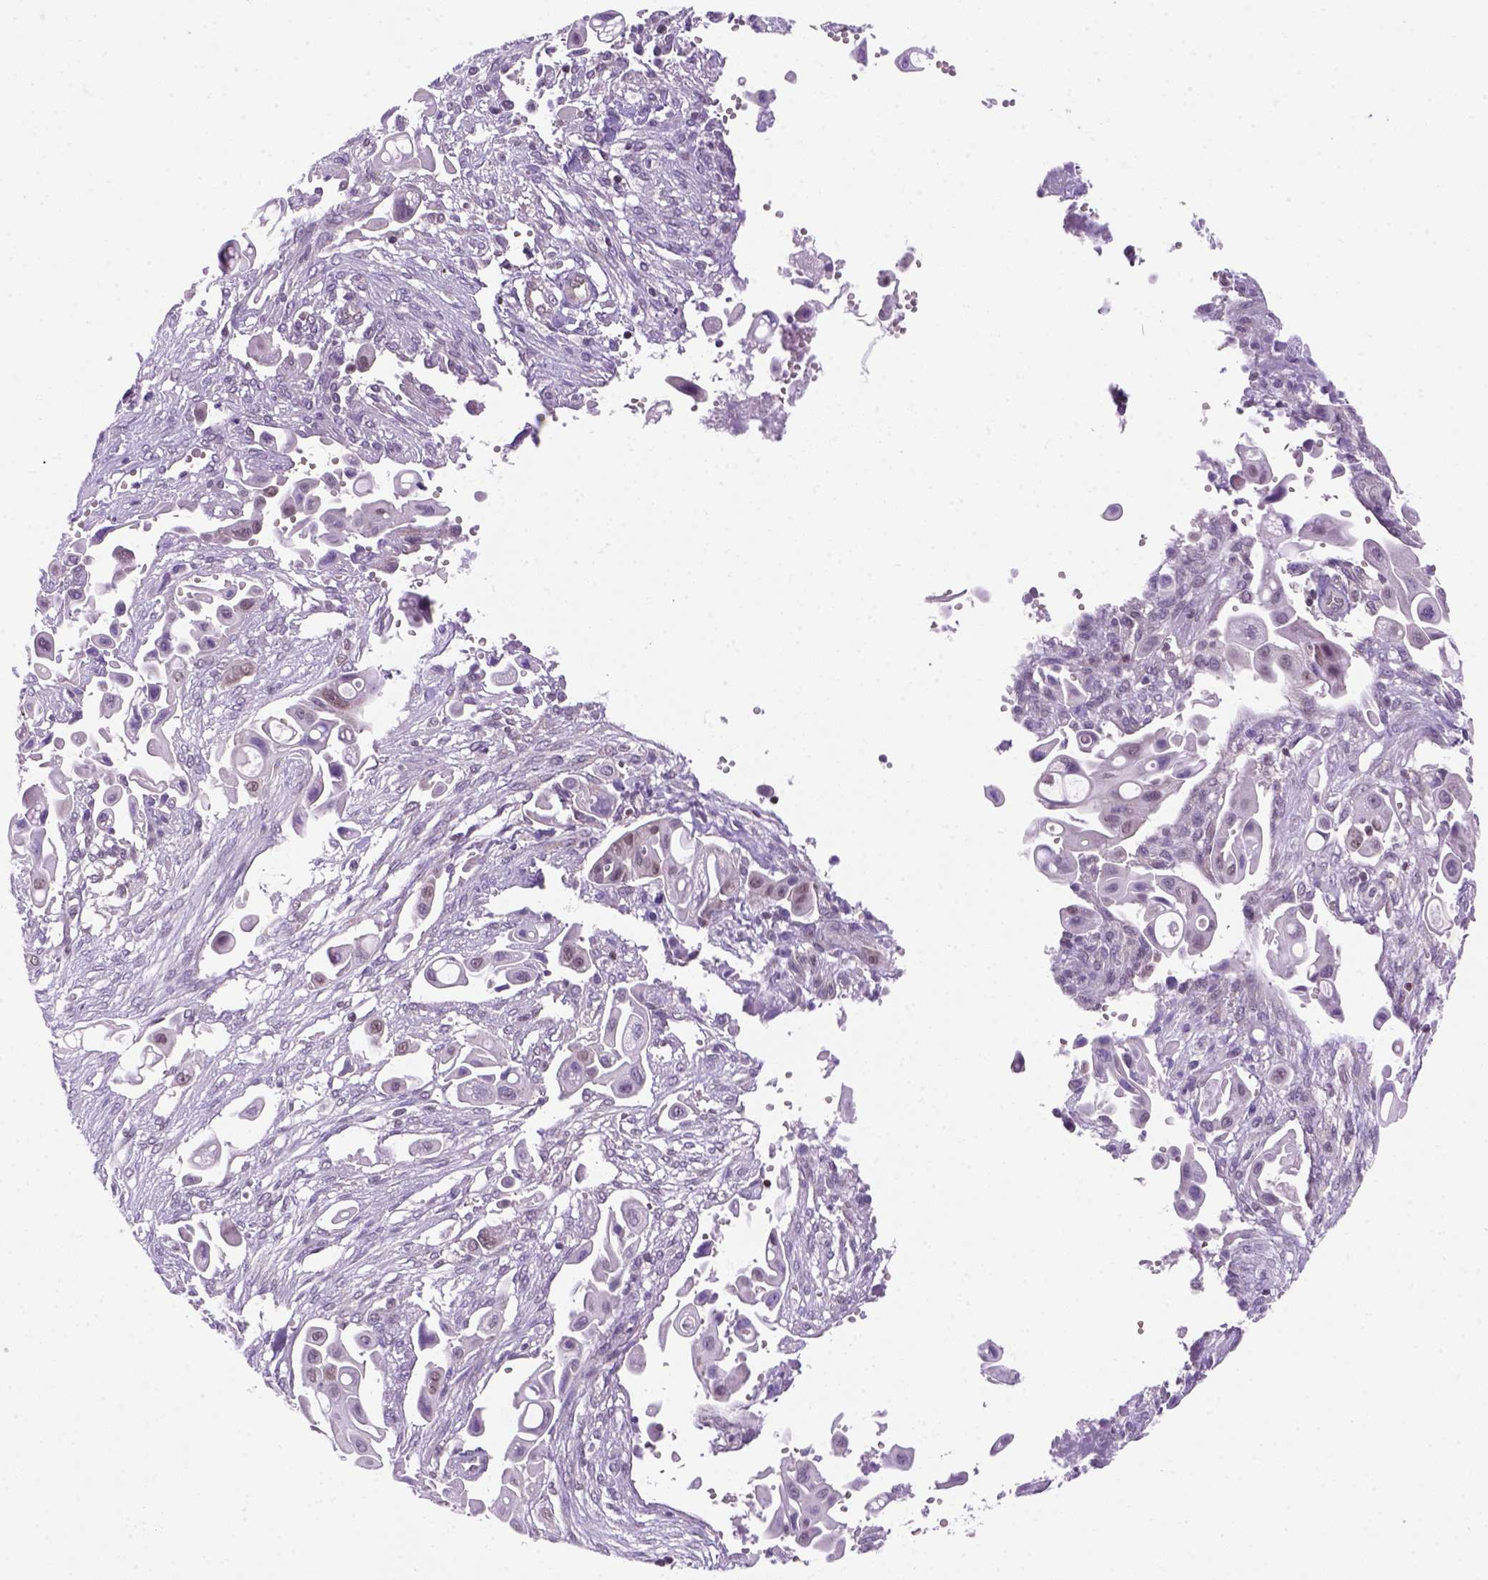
{"staining": {"intensity": "negative", "quantity": "none", "location": "none"}, "tissue": "pancreatic cancer", "cell_type": "Tumor cells", "image_type": "cancer", "snomed": [{"axis": "morphology", "description": "Adenocarcinoma, NOS"}, {"axis": "topography", "description": "Pancreas"}], "caption": "Tumor cells are negative for brown protein staining in adenocarcinoma (pancreatic).", "gene": "MGMT", "patient": {"sex": "male", "age": 50}}